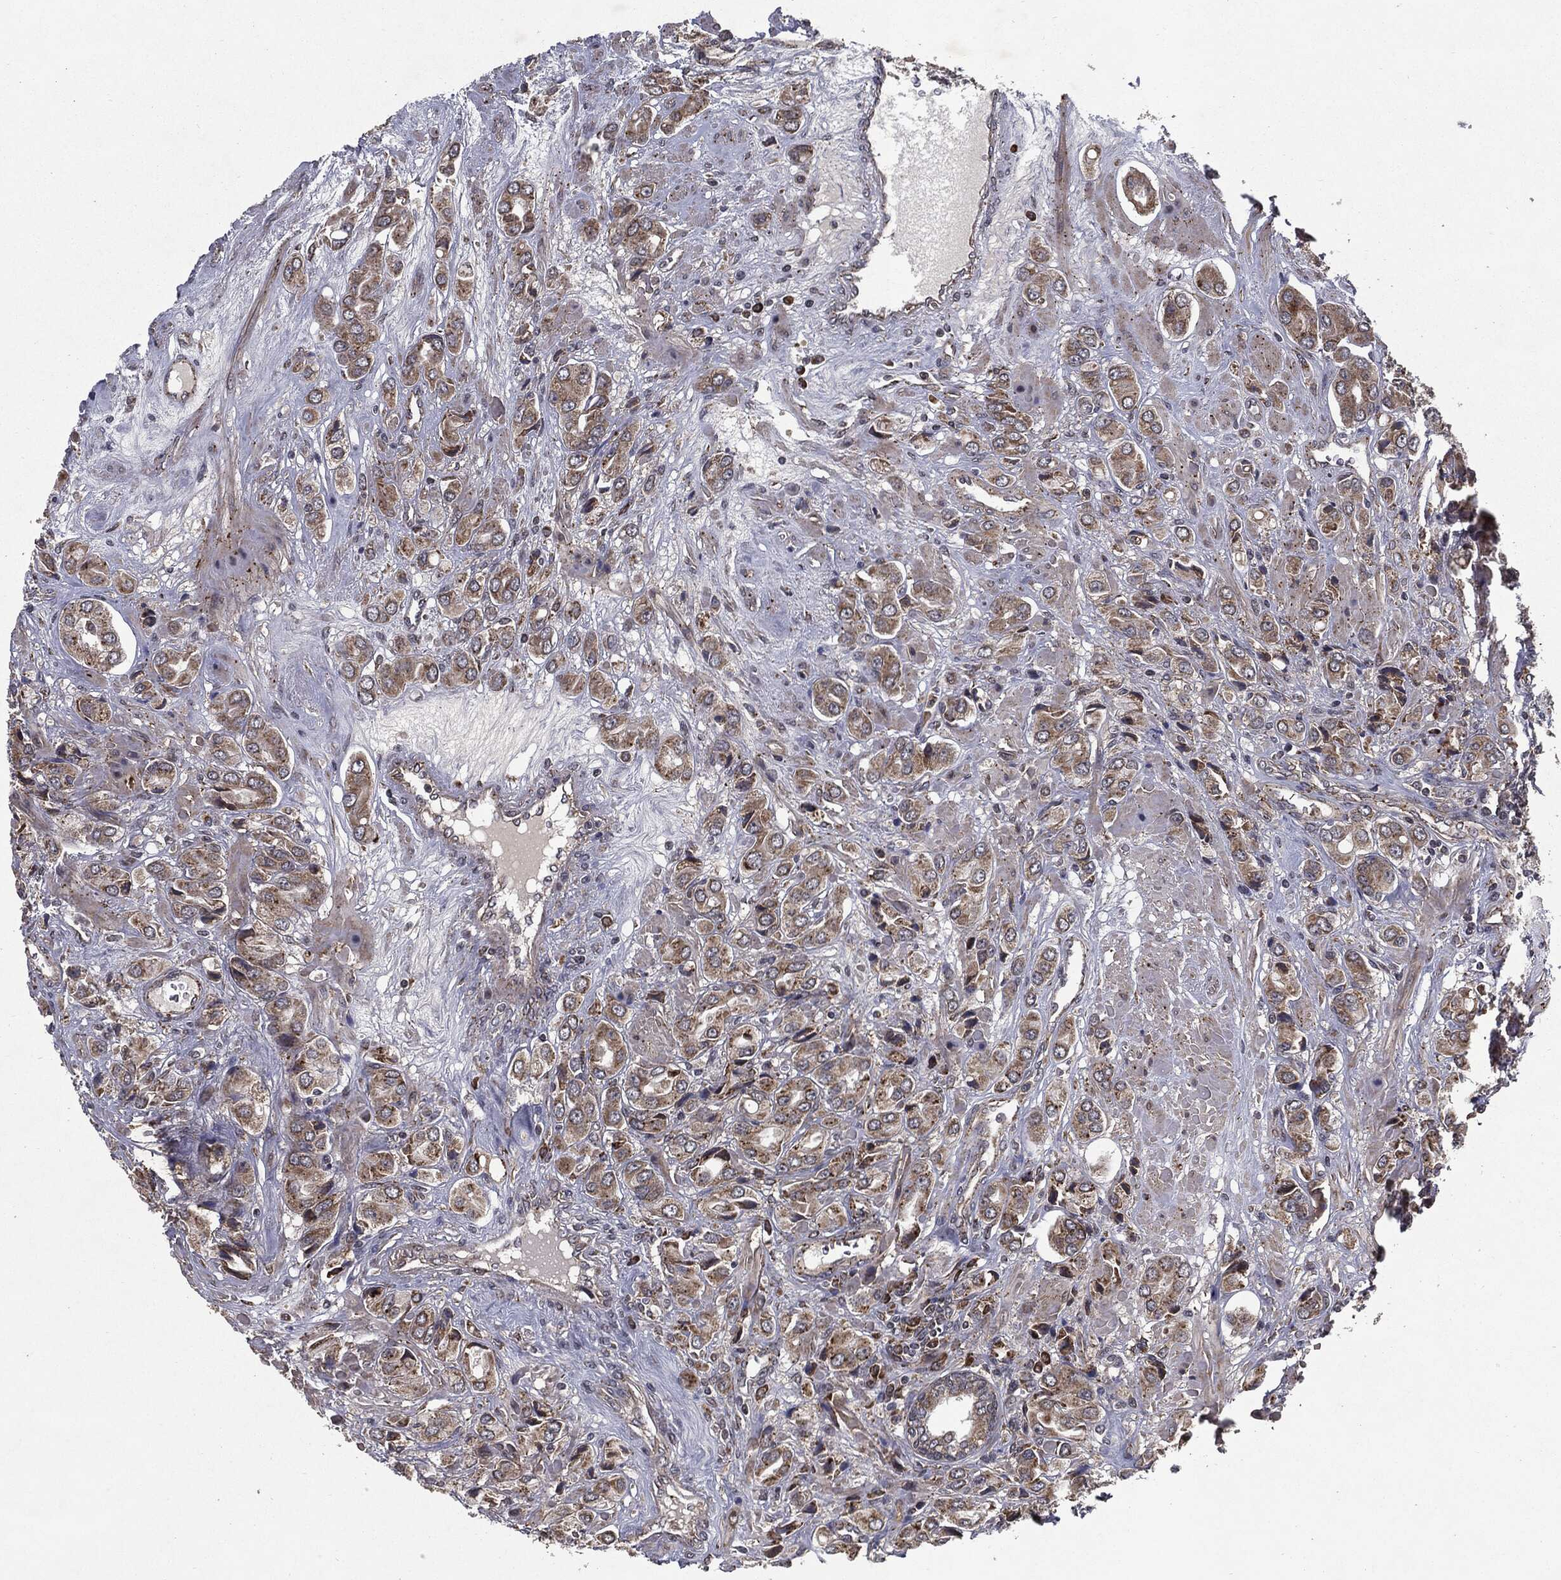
{"staining": {"intensity": "moderate", "quantity": ">75%", "location": "cytoplasmic/membranous"}, "tissue": "prostate cancer", "cell_type": "Tumor cells", "image_type": "cancer", "snomed": [{"axis": "morphology", "description": "Adenocarcinoma, NOS"}, {"axis": "topography", "description": "Prostate and seminal vesicle, NOS"}, {"axis": "topography", "description": "Prostate"}], "caption": "This image reveals IHC staining of adenocarcinoma (prostate), with medium moderate cytoplasmic/membranous expression in approximately >75% of tumor cells.", "gene": "HDAC5", "patient": {"sex": "male", "age": 69}}